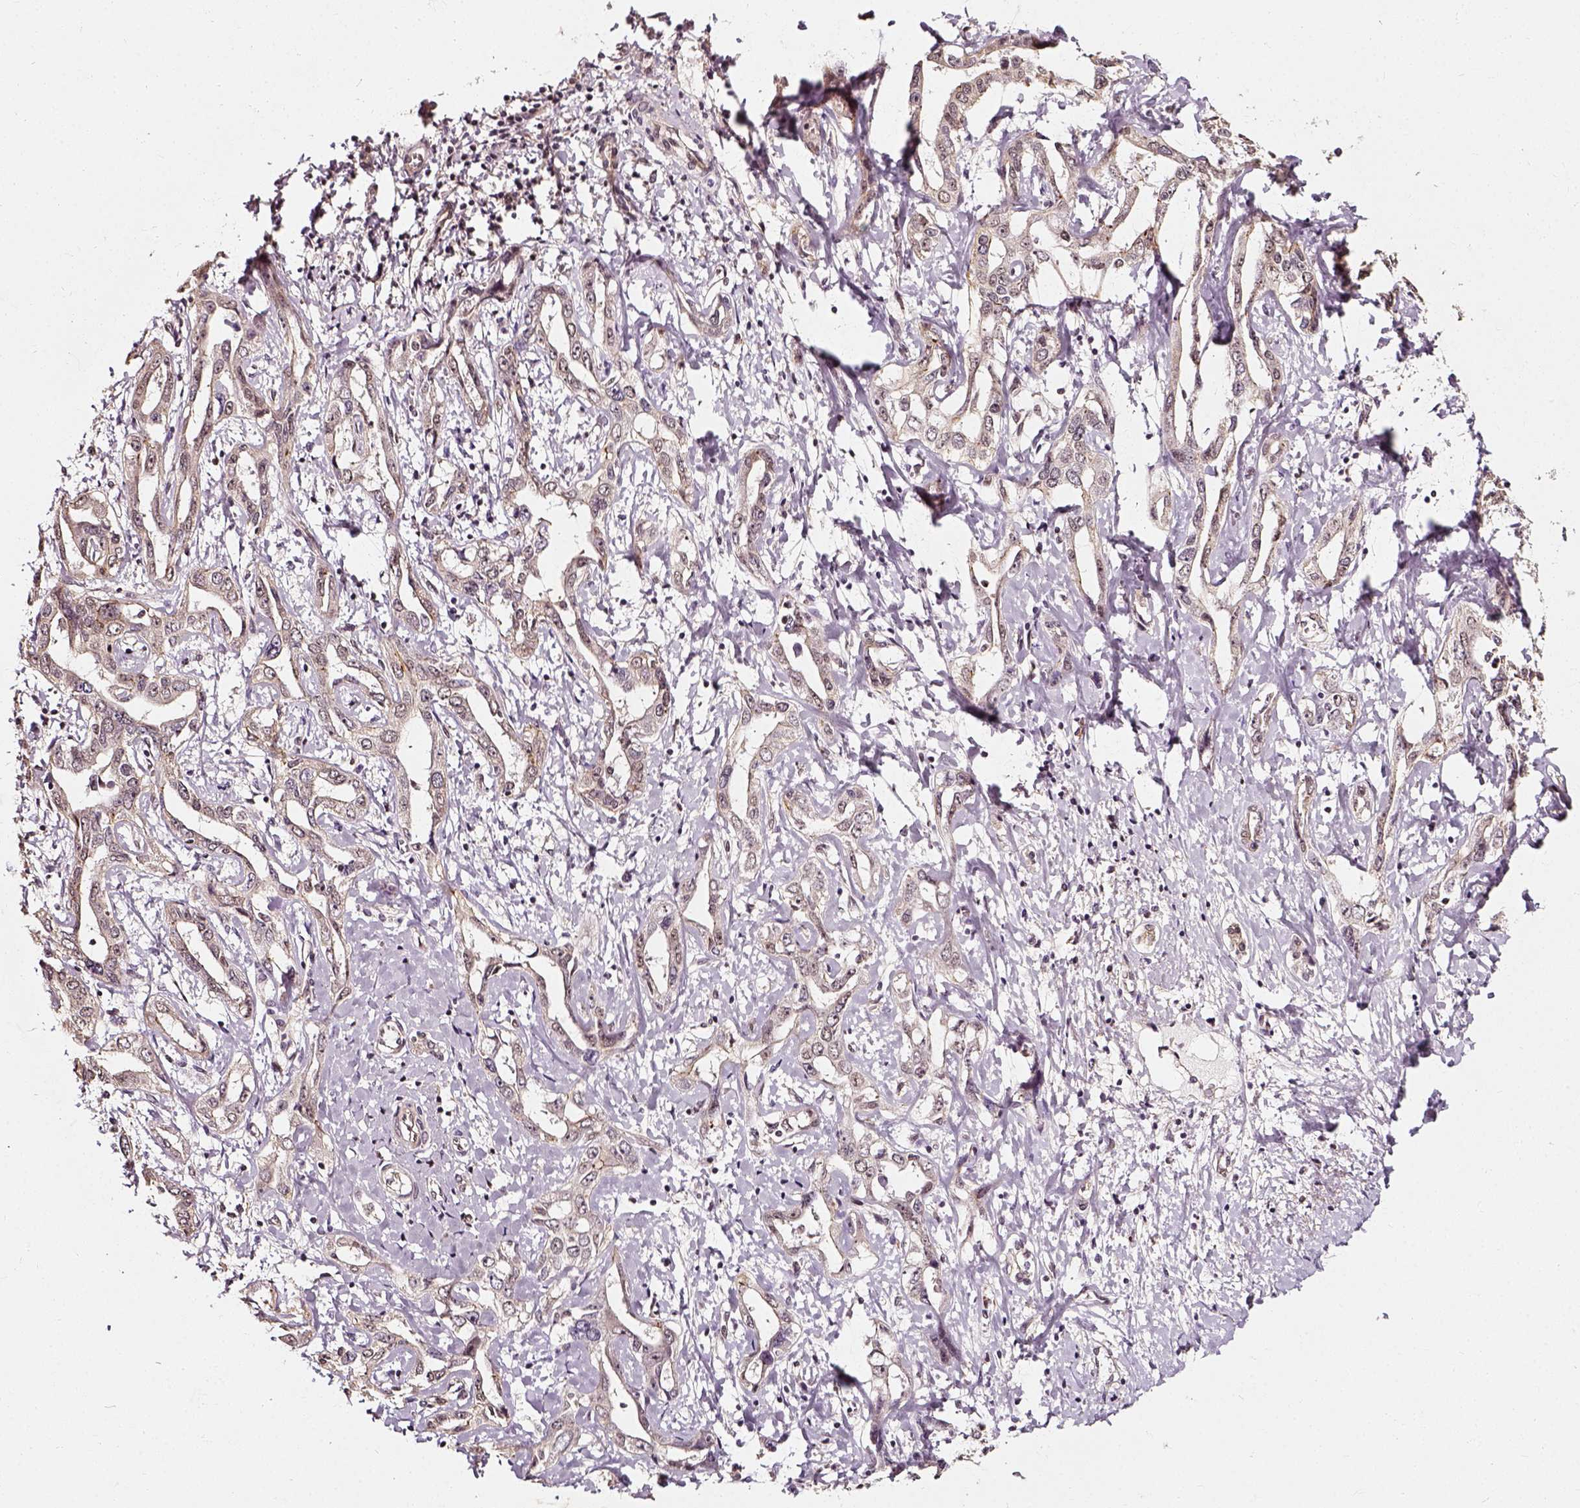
{"staining": {"intensity": "negative", "quantity": "none", "location": "none"}, "tissue": "liver cancer", "cell_type": "Tumor cells", "image_type": "cancer", "snomed": [{"axis": "morphology", "description": "Cholangiocarcinoma"}, {"axis": "topography", "description": "Liver"}], "caption": "An immunohistochemistry image of liver cancer is shown. There is no staining in tumor cells of liver cancer.", "gene": "NACC1", "patient": {"sex": "male", "age": 59}}